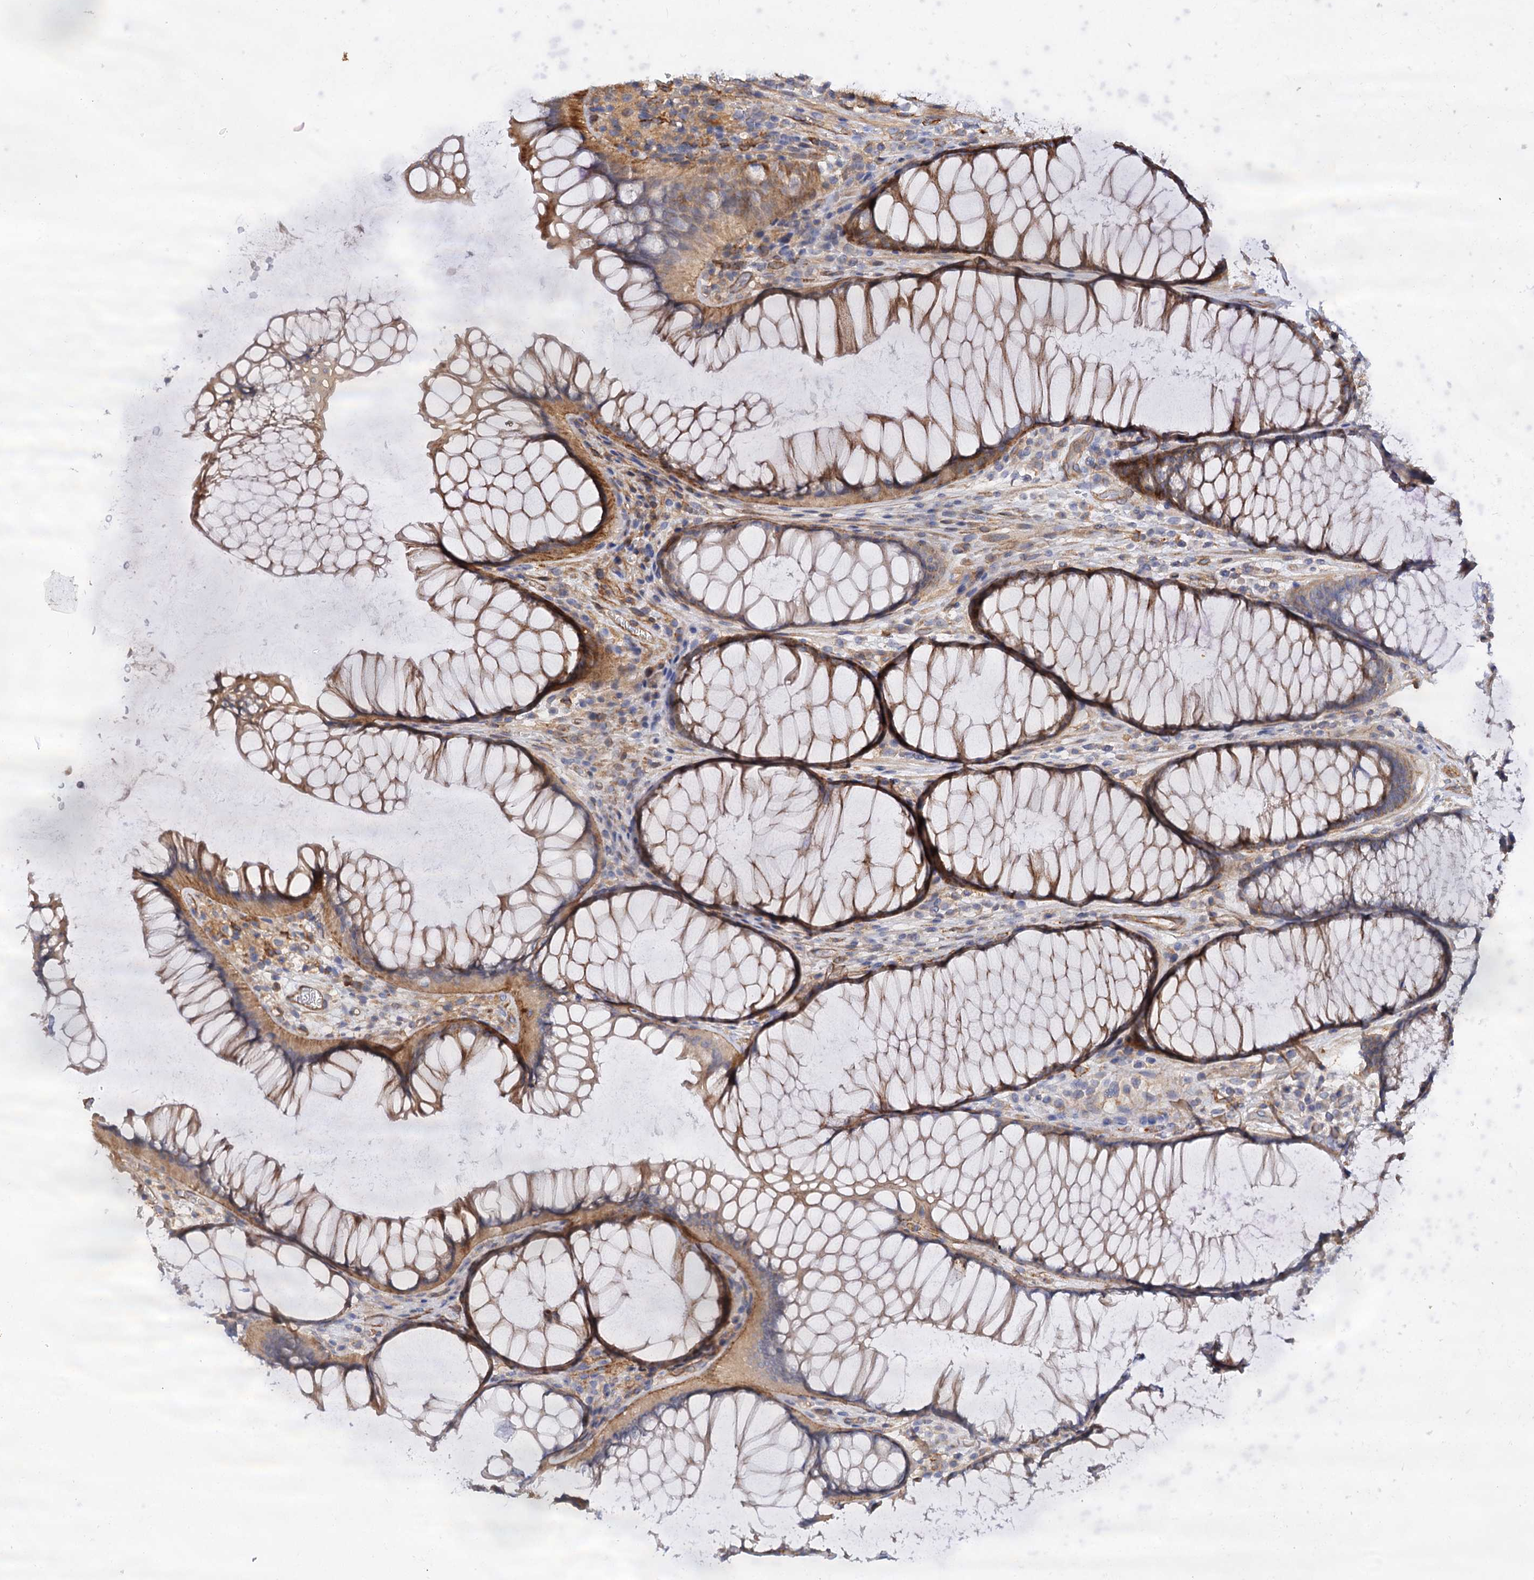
{"staining": {"intensity": "moderate", "quantity": ">75%", "location": "cytoplasmic/membranous"}, "tissue": "colon", "cell_type": "Endothelial cells", "image_type": "normal", "snomed": [{"axis": "morphology", "description": "Normal tissue, NOS"}, {"axis": "topography", "description": "Colon"}], "caption": "This micrograph exhibits immunohistochemistry (IHC) staining of normal human colon, with medium moderate cytoplasmic/membranous positivity in about >75% of endothelial cells.", "gene": "CSAD", "patient": {"sex": "female", "age": 82}}